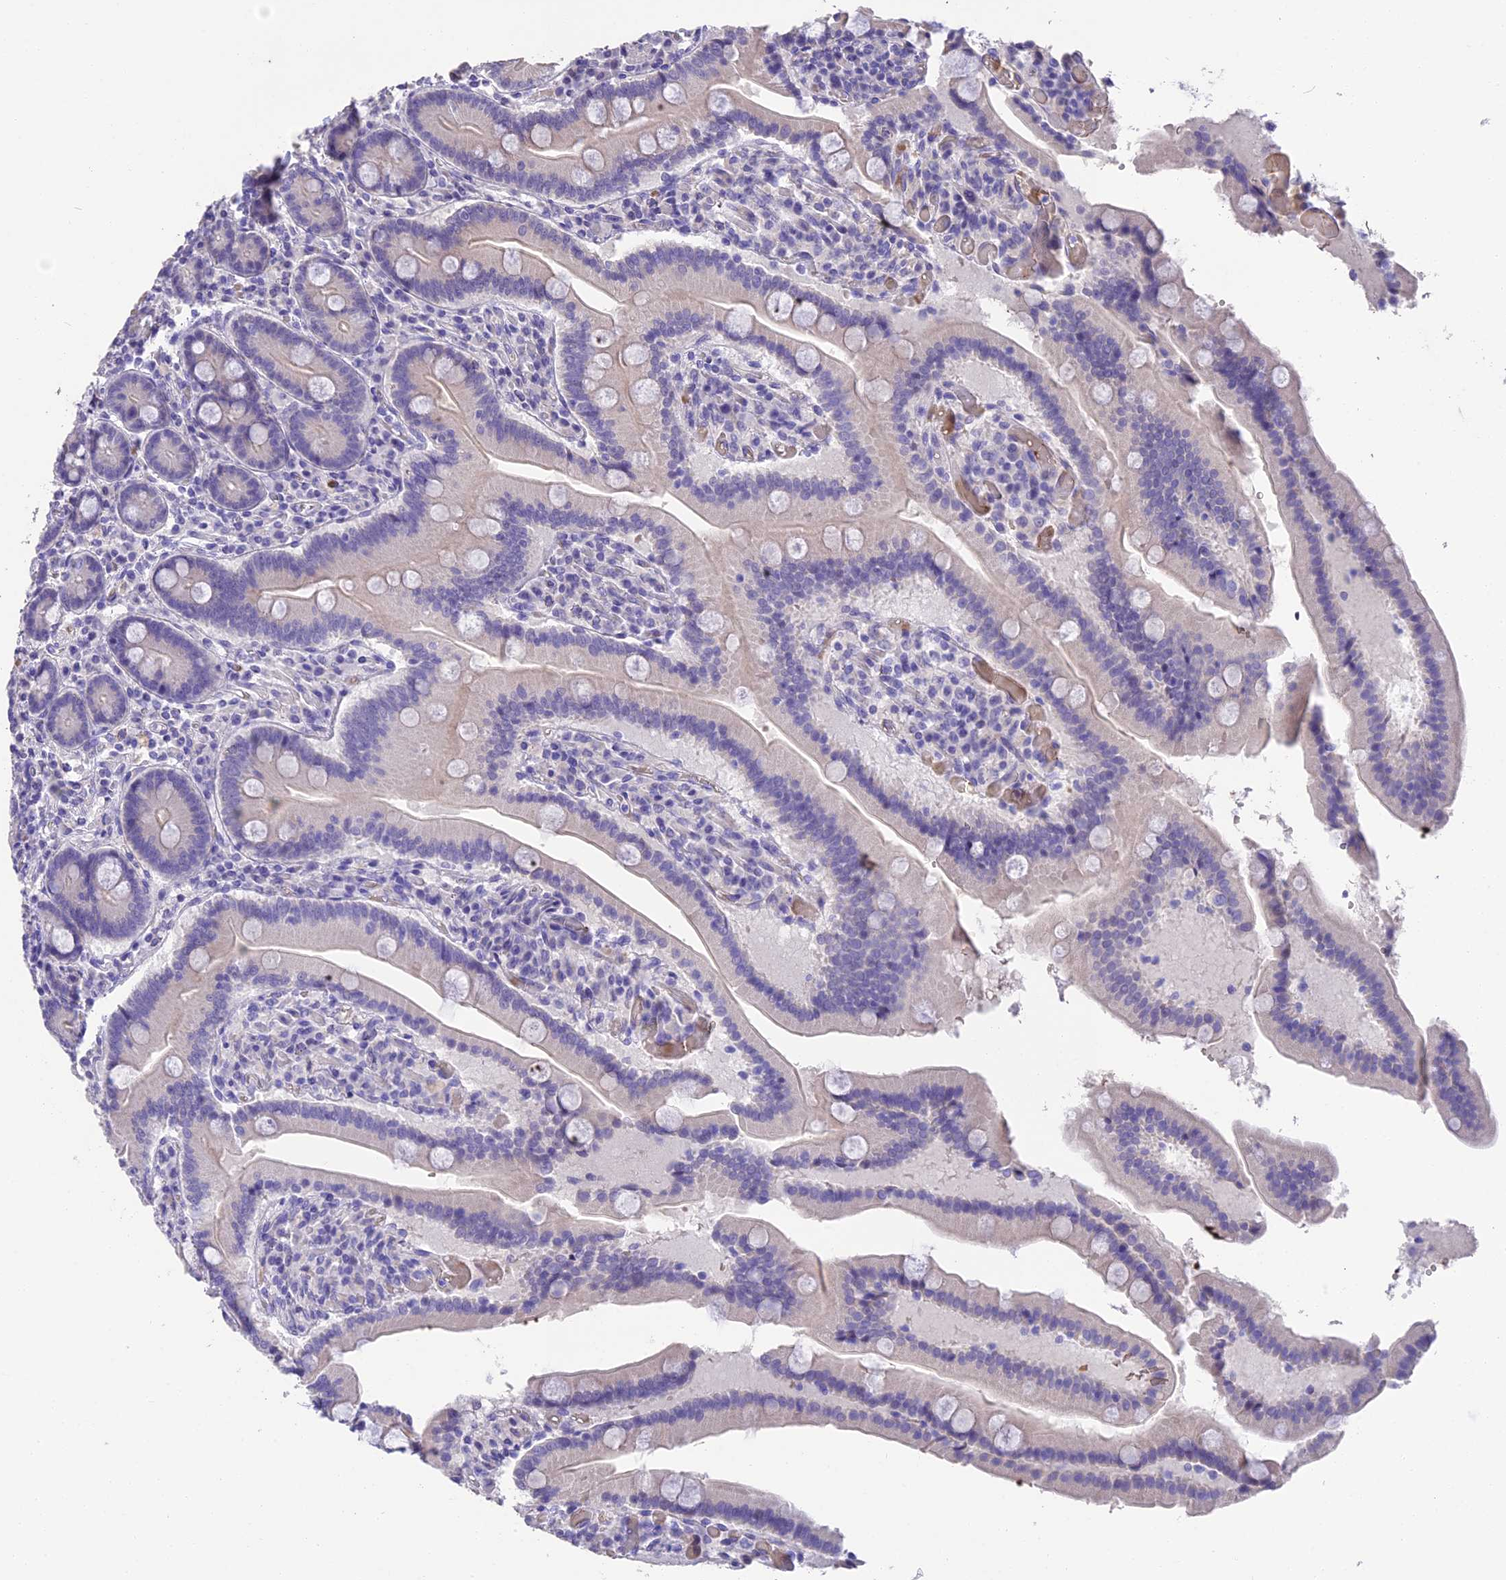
{"staining": {"intensity": "negative", "quantity": "none", "location": "none"}, "tissue": "duodenum", "cell_type": "Glandular cells", "image_type": "normal", "snomed": [{"axis": "morphology", "description": "Normal tissue, NOS"}, {"axis": "topography", "description": "Duodenum"}], "caption": "Human duodenum stained for a protein using IHC reveals no positivity in glandular cells.", "gene": "TNNC2", "patient": {"sex": "female", "age": 62}}